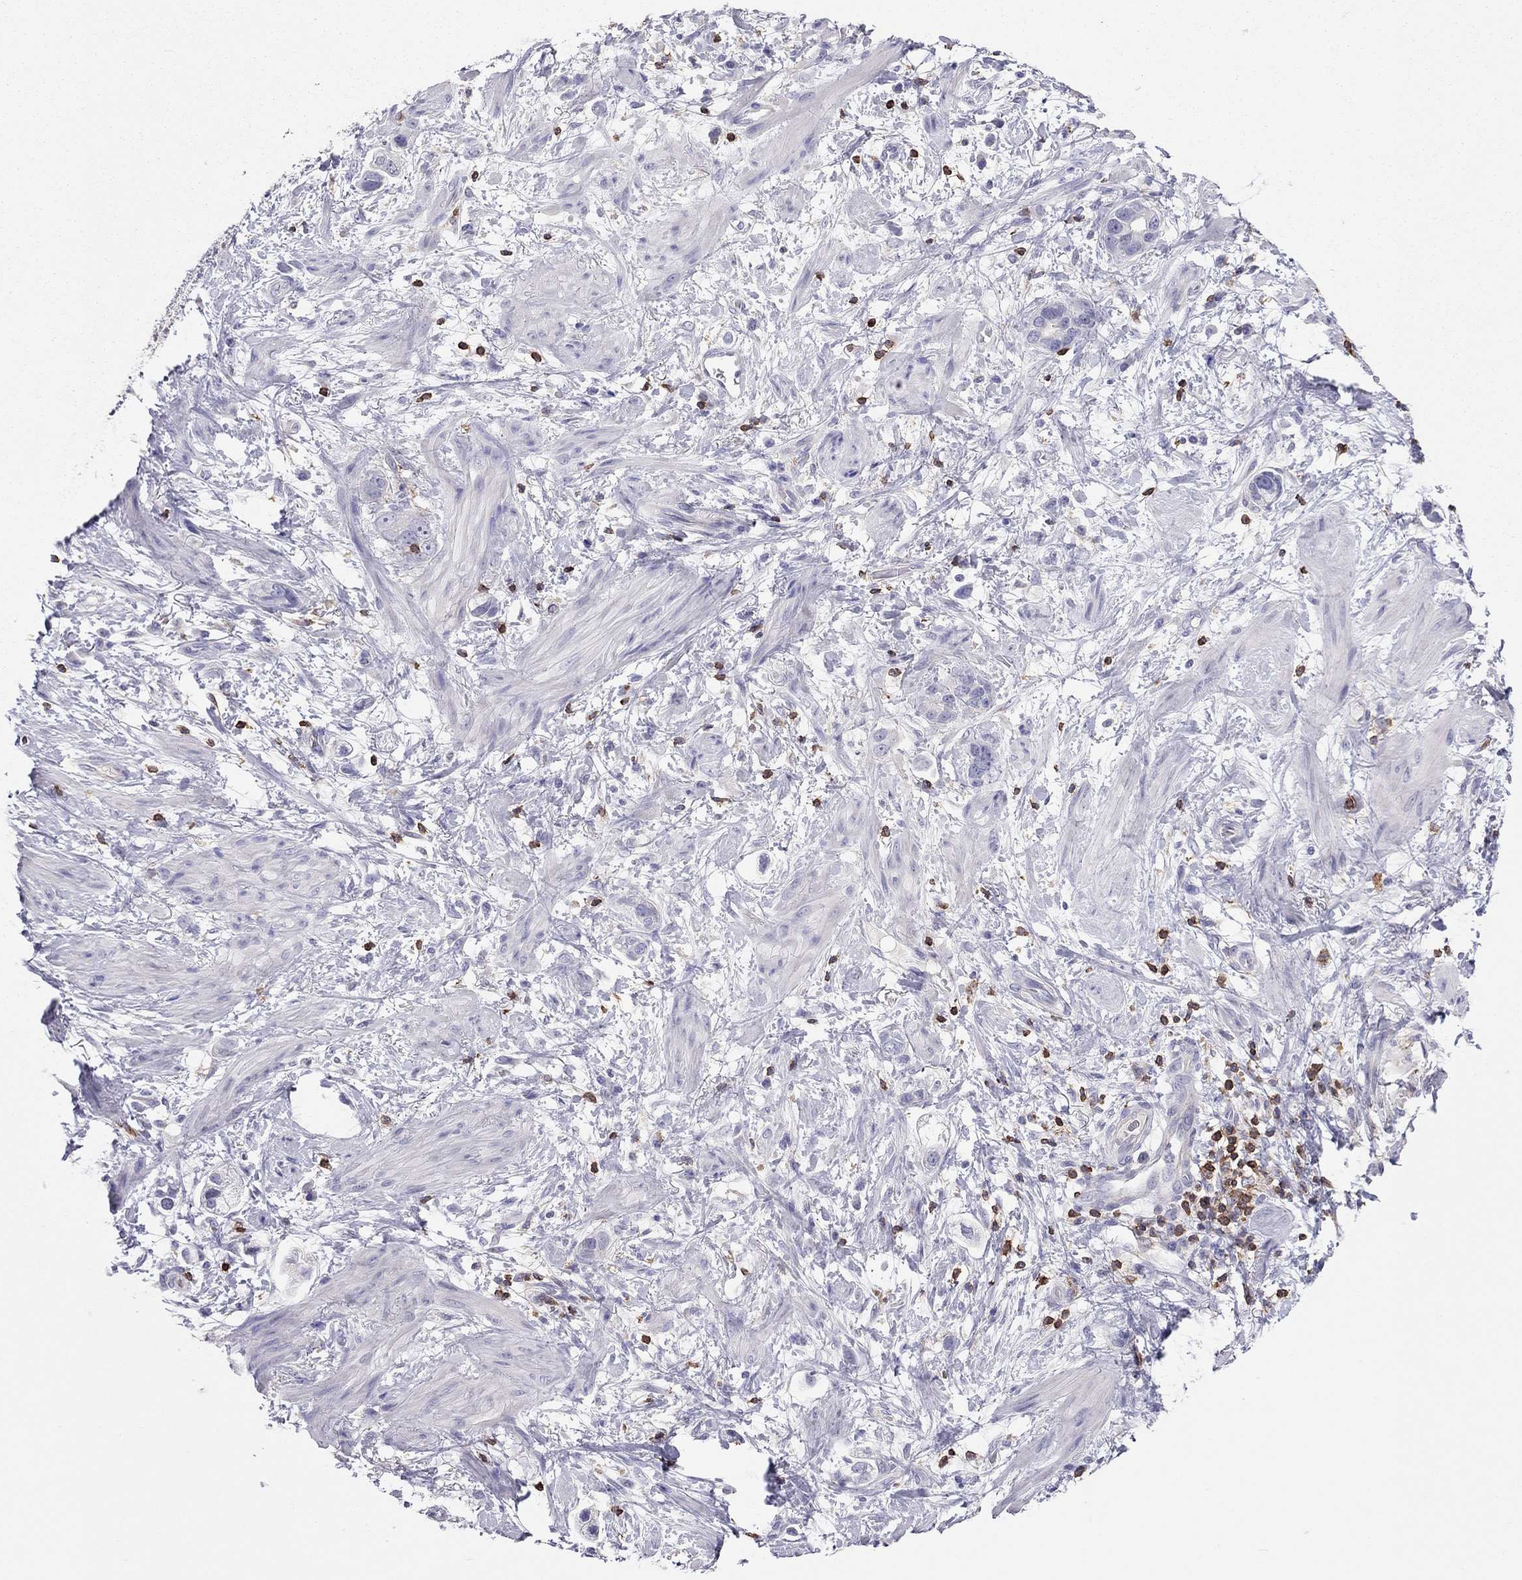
{"staining": {"intensity": "negative", "quantity": "none", "location": "none"}, "tissue": "stomach cancer", "cell_type": "Tumor cells", "image_type": "cancer", "snomed": [{"axis": "morphology", "description": "Adenocarcinoma, NOS"}, {"axis": "topography", "description": "Stomach, lower"}], "caption": "An image of stomach adenocarcinoma stained for a protein displays no brown staining in tumor cells. (Immunohistochemistry, brightfield microscopy, high magnification).", "gene": "MND1", "patient": {"sex": "female", "age": 93}}